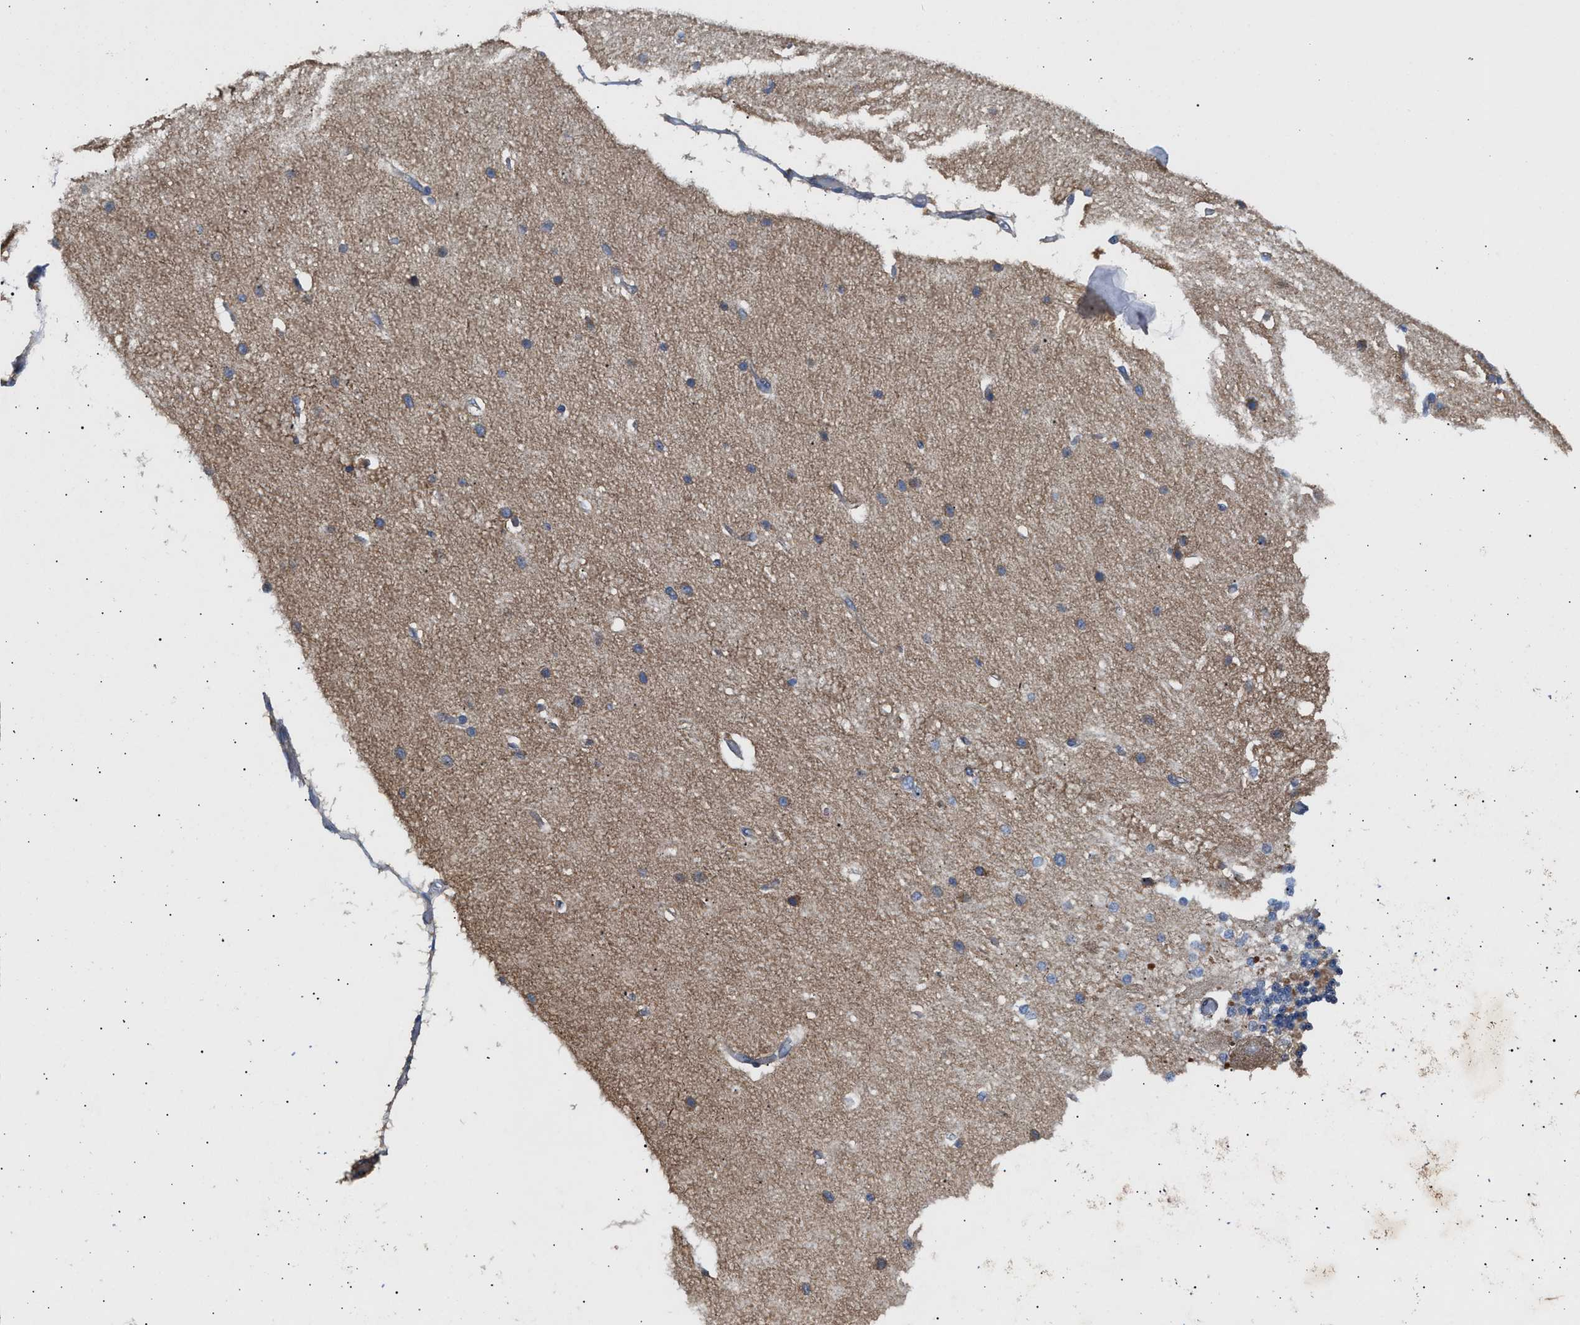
{"staining": {"intensity": "moderate", "quantity": ">75%", "location": "cytoplasmic/membranous"}, "tissue": "cerebellum", "cell_type": "Cells in granular layer", "image_type": "normal", "snomed": [{"axis": "morphology", "description": "Normal tissue, NOS"}, {"axis": "topography", "description": "Cerebellum"}], "caption": "The image reveals a brown stain indicating the presence of a protein in the cytoplasmic/membranous of cells in granular layer in cerebellum. (DAB IHC with brightfield microscopy, high magnification).", "gene": "OXSM", "patient": {"sex": "female", "age": 54}}